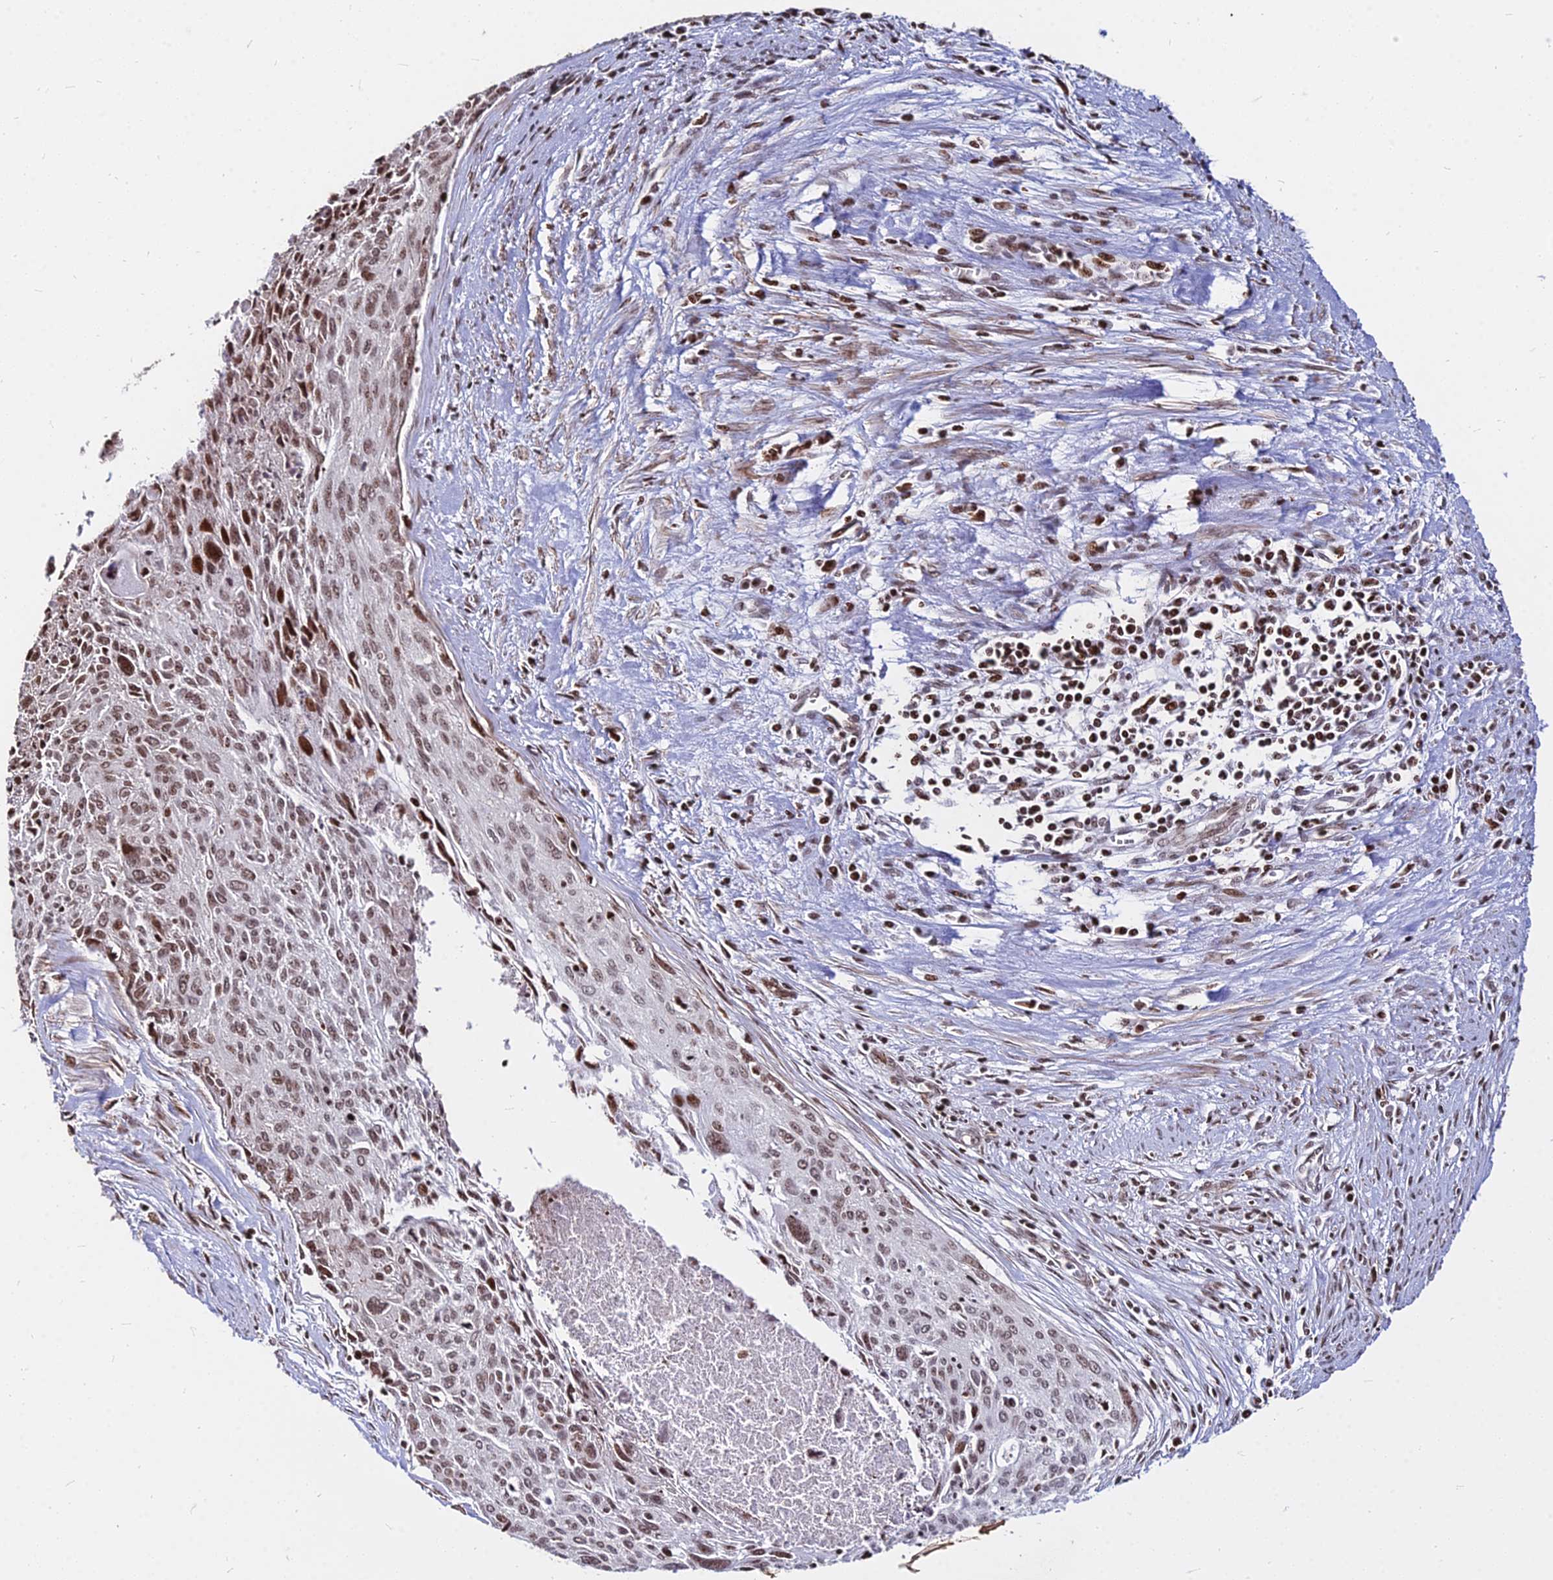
{"staining": {"intensity": "moderate", "quantity": ">75%", "location": "nuclear"}, "tissue": "cervical cancer", "cell_type": "Tumor cells", "image_type": "cancer", "snomed": [{"axis": "morphology", "description": "Squamous cell carcinoma, NOS"}, {"axis": "topography", "description": "Cervix"}], "caption": "Cervical squamous cell carcinoma stained for a protein (brown) shows moderate nuclear positive staining in approximately >75% of tumor cells.", "gene": "NYAP2", "patient": {"sex": "female", "age": 55}}